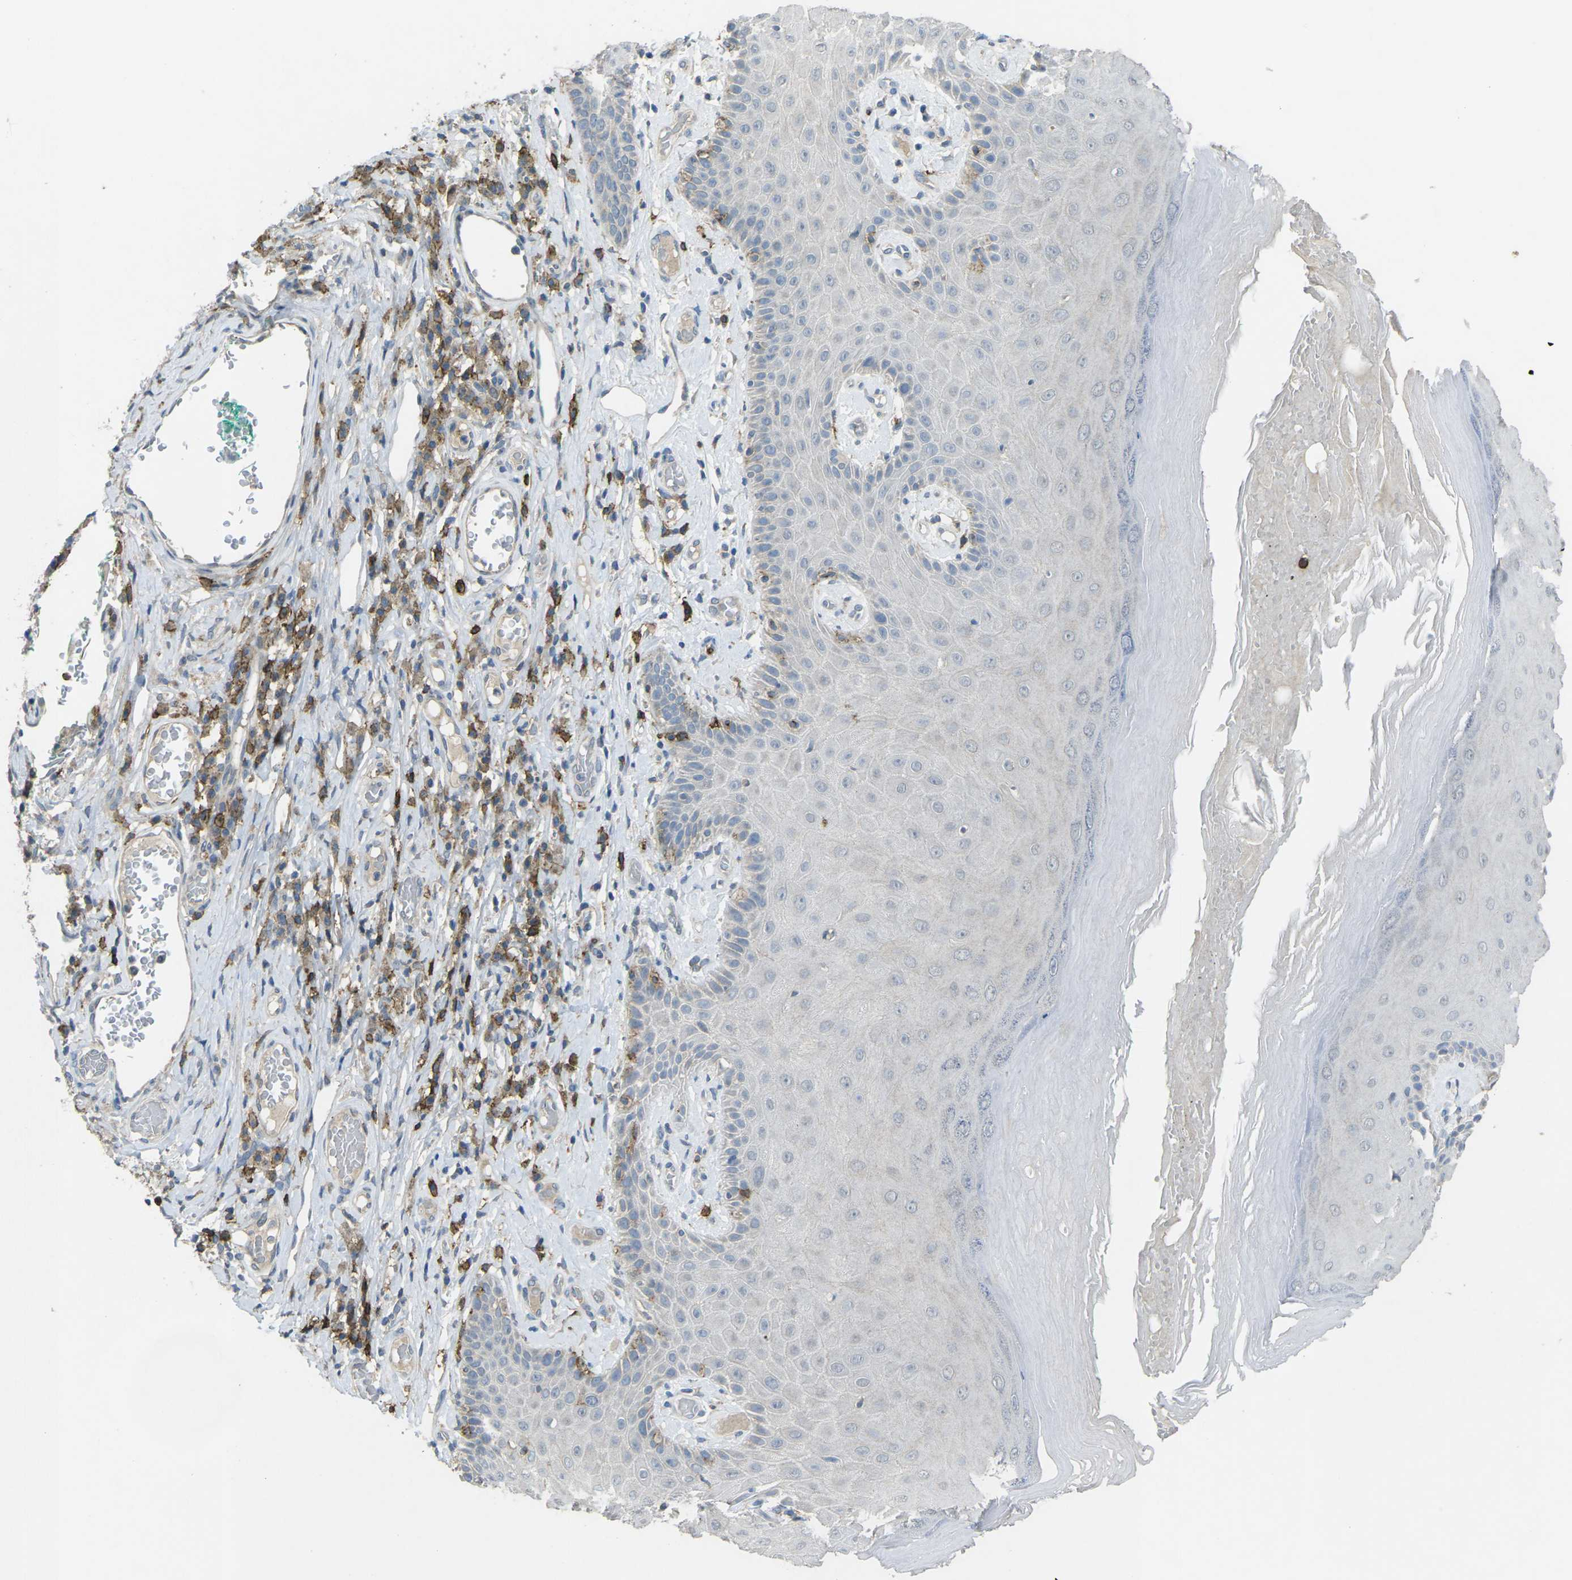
{"staining": {"intensity": "negative", "quantity": "none", "location": "none"}, "tissue": "skin", "cell_type": "Epidermal cells", "image_type": "normal", "snomed": [{"axis": "morphology", "description": "Normal tissue, NOS"}, {"axis": "topography", "description": "Vulva"}], "caption": "High magnification brightfield microscopy of benign skin stained with DAB (3,3'-diaminobenzidine) (brown) and counterstained with hematoxylin (blue): epidermal cells show no significant staining.", "gene": "CD19", "patient": {"sex": "female", "age": 73}}